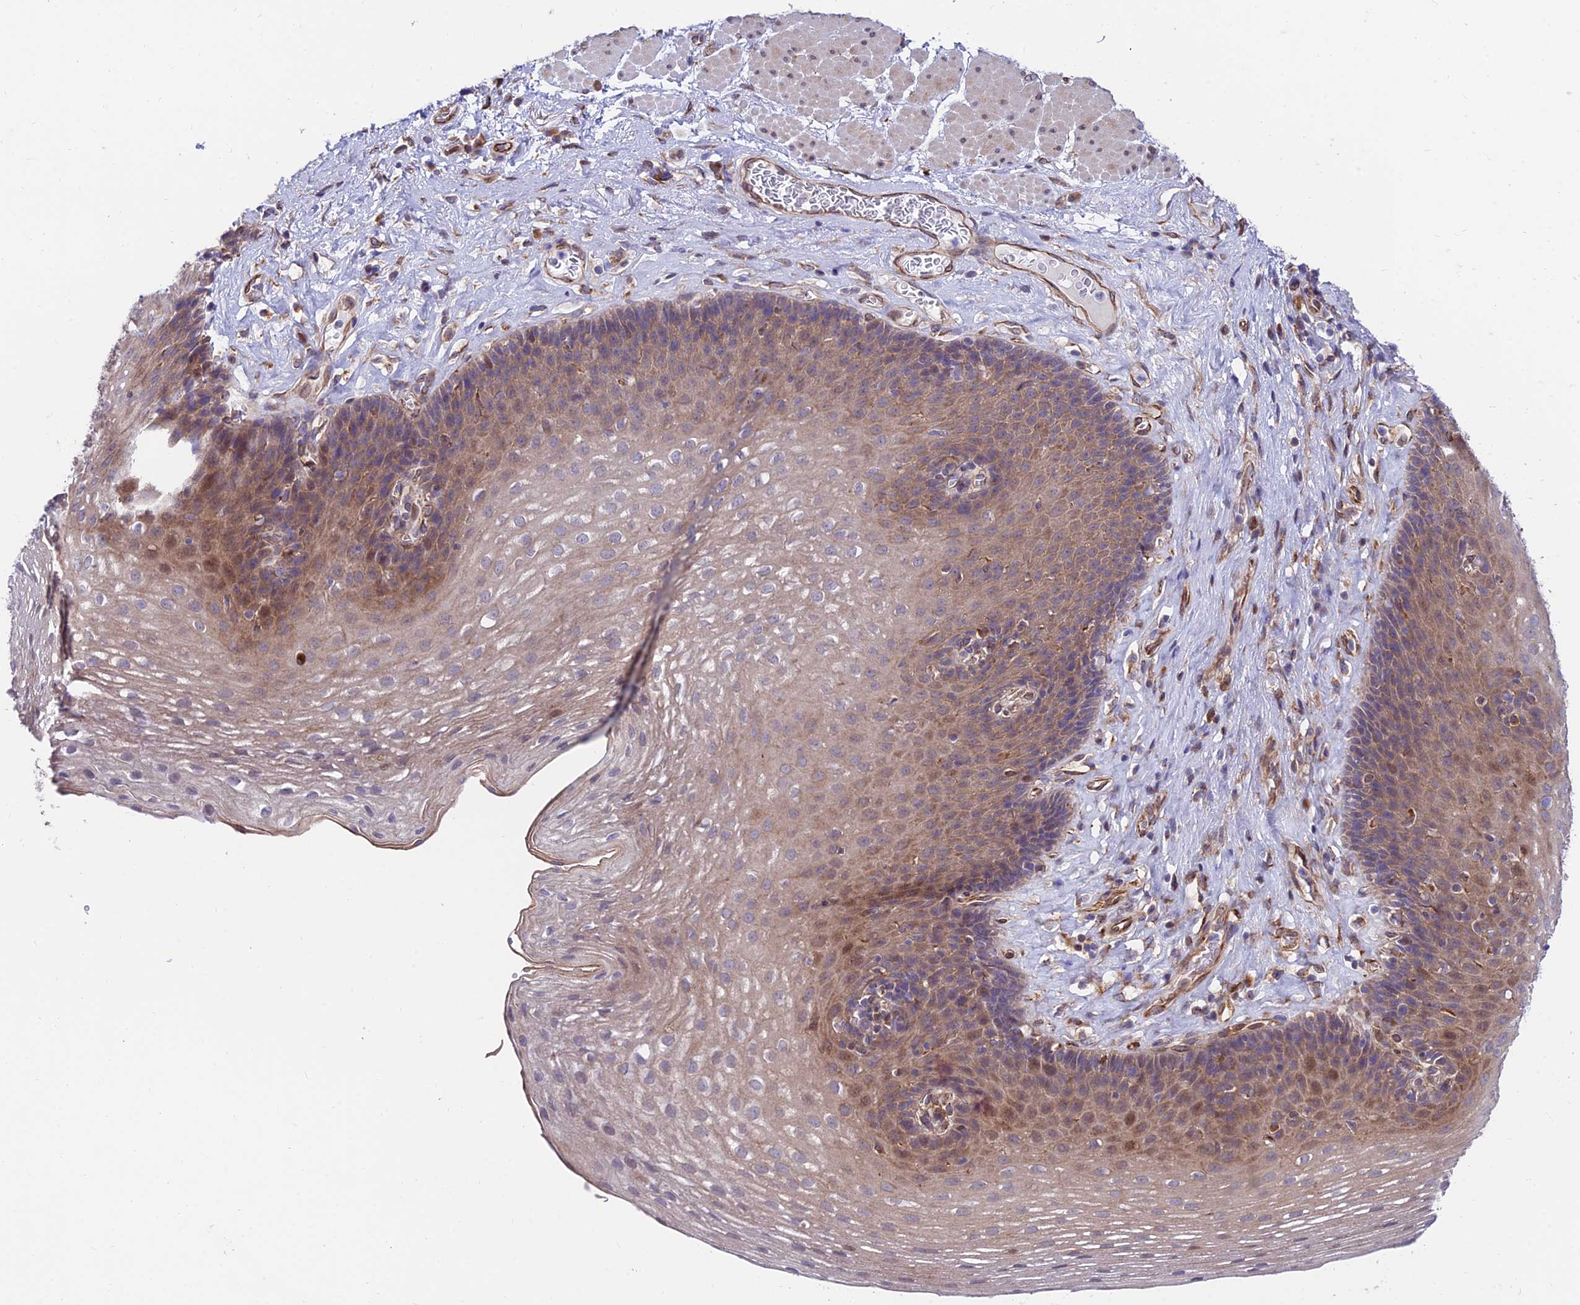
{"staining": {"intensity": "moderate", "quantity": "25%-75%", "location": "cytoplasmic/membranous,nuclear"}, "tissue": "esophagus", "cell_type": "Squamous epithelial cells", "image_type": "normal", "snomed": [{"axis": "morphology", "description": "Normal tissue, NOS"}, {"axis": "topography", "description": "Esophagus"}], "caption": "Esophagus stained for a protein (brown) shows moderate cytoplasmic/membranous,nuclear positive positivity in about 25%-75% of squamous epithelial cells.", "gene": "EXOC3L4", "patient": {"sex": "female", "age": 66}}